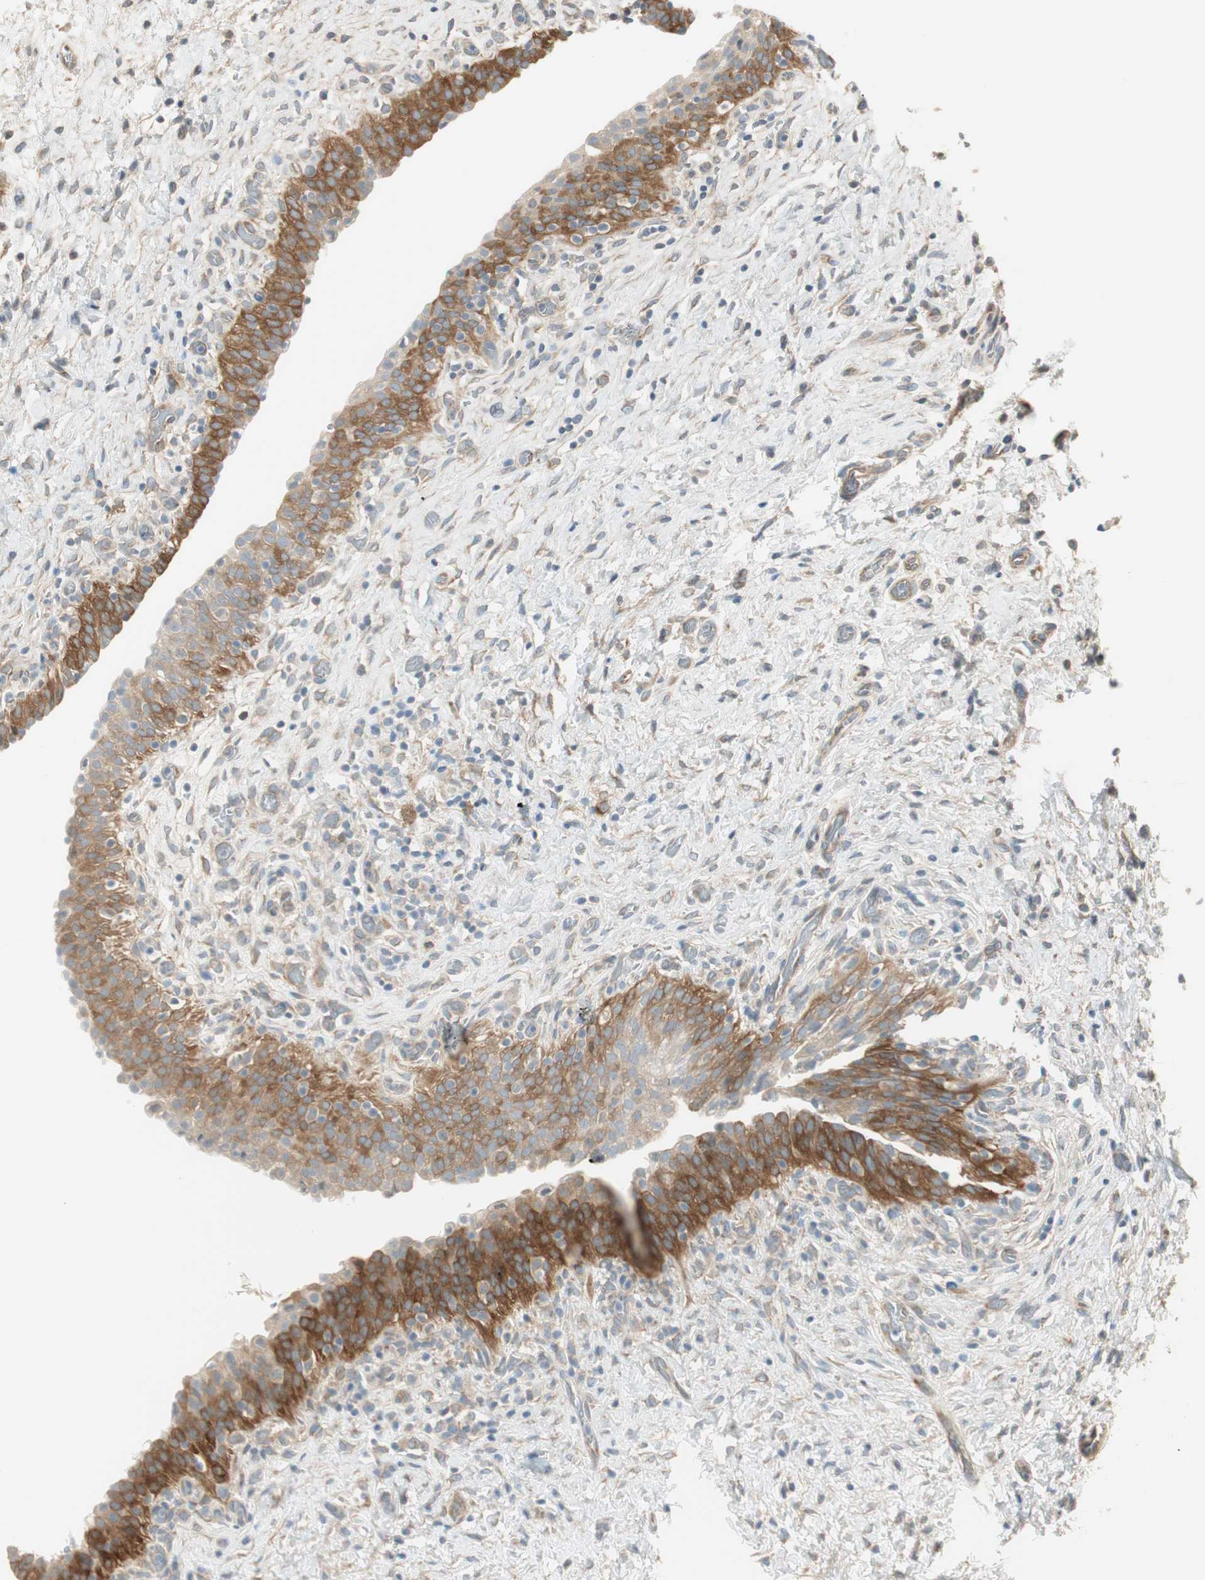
{"staining": {"intensity": "moderate", "quantity": ">75%", "location": "cytoplasmic/membranous"}, "tissue": "urinary bladder", "cell_type": "Urothelial cells", "image_type": "normal", "snomed": [{"axis": "morphology", "description": "Normal tissue, NOS"}, {"axis": "topography", "description": "Urinary bladder"}], "caption": "The photomicrograph demonstrates immunohistochemical staining of benign urinary bladder. There is moderate cytoplasmic/membranous positivity is appreciated in approximately >75% of urothelial cells. (IHC, brightfield microscopy, high magnification).", "gene": "STON1", "patient": {"sex": "male", "age": 51}}